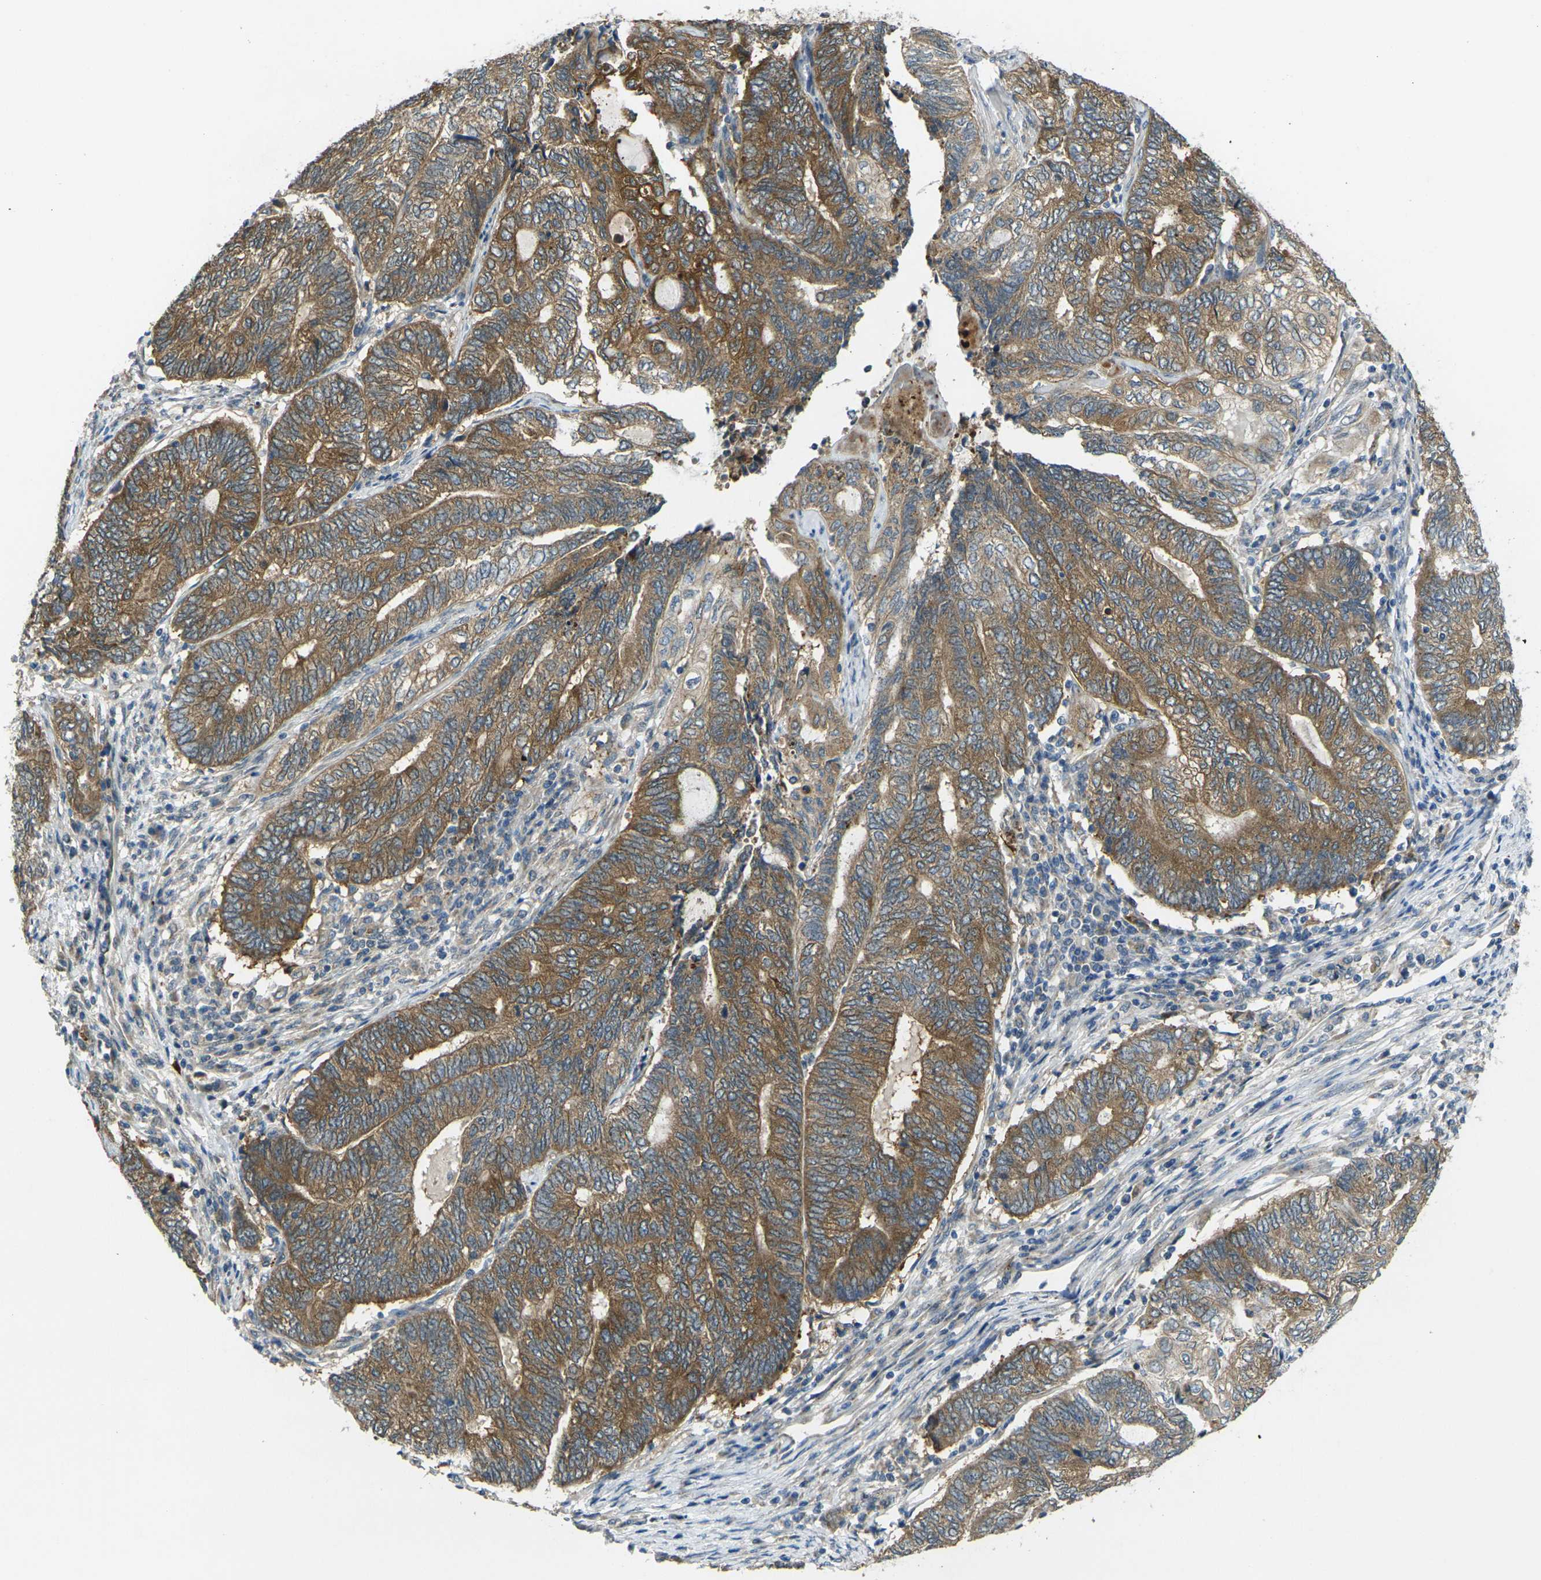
{"staining": {"intensity": "moderate", "quantity": ">75%", "location": "cytoplasmic/membranous"}, "tissue": "endometrial cancer", "cell_type": "Tumor cells", "image_type": "cancer", "snomed": [{"axis": "morphology", "description": "Adenocarcinoma, NOS"}, {"axis": "topography", "description": "Uterus"}, {"axis": "topography", "description": "Endometrium"}], "caption": "Immunohistochemistry histopathology image of neoplastic tissue: adenocarcinoma (endometrial) stained using IHC shows medium levels of moderate protein expression localized specifically in the cytoplasmic/membranous of tumor cells, appearing as a cytoplasmic/membranous brown color.", "gene": "GNA12", "patient": {"sex": "female", "age": 70}}